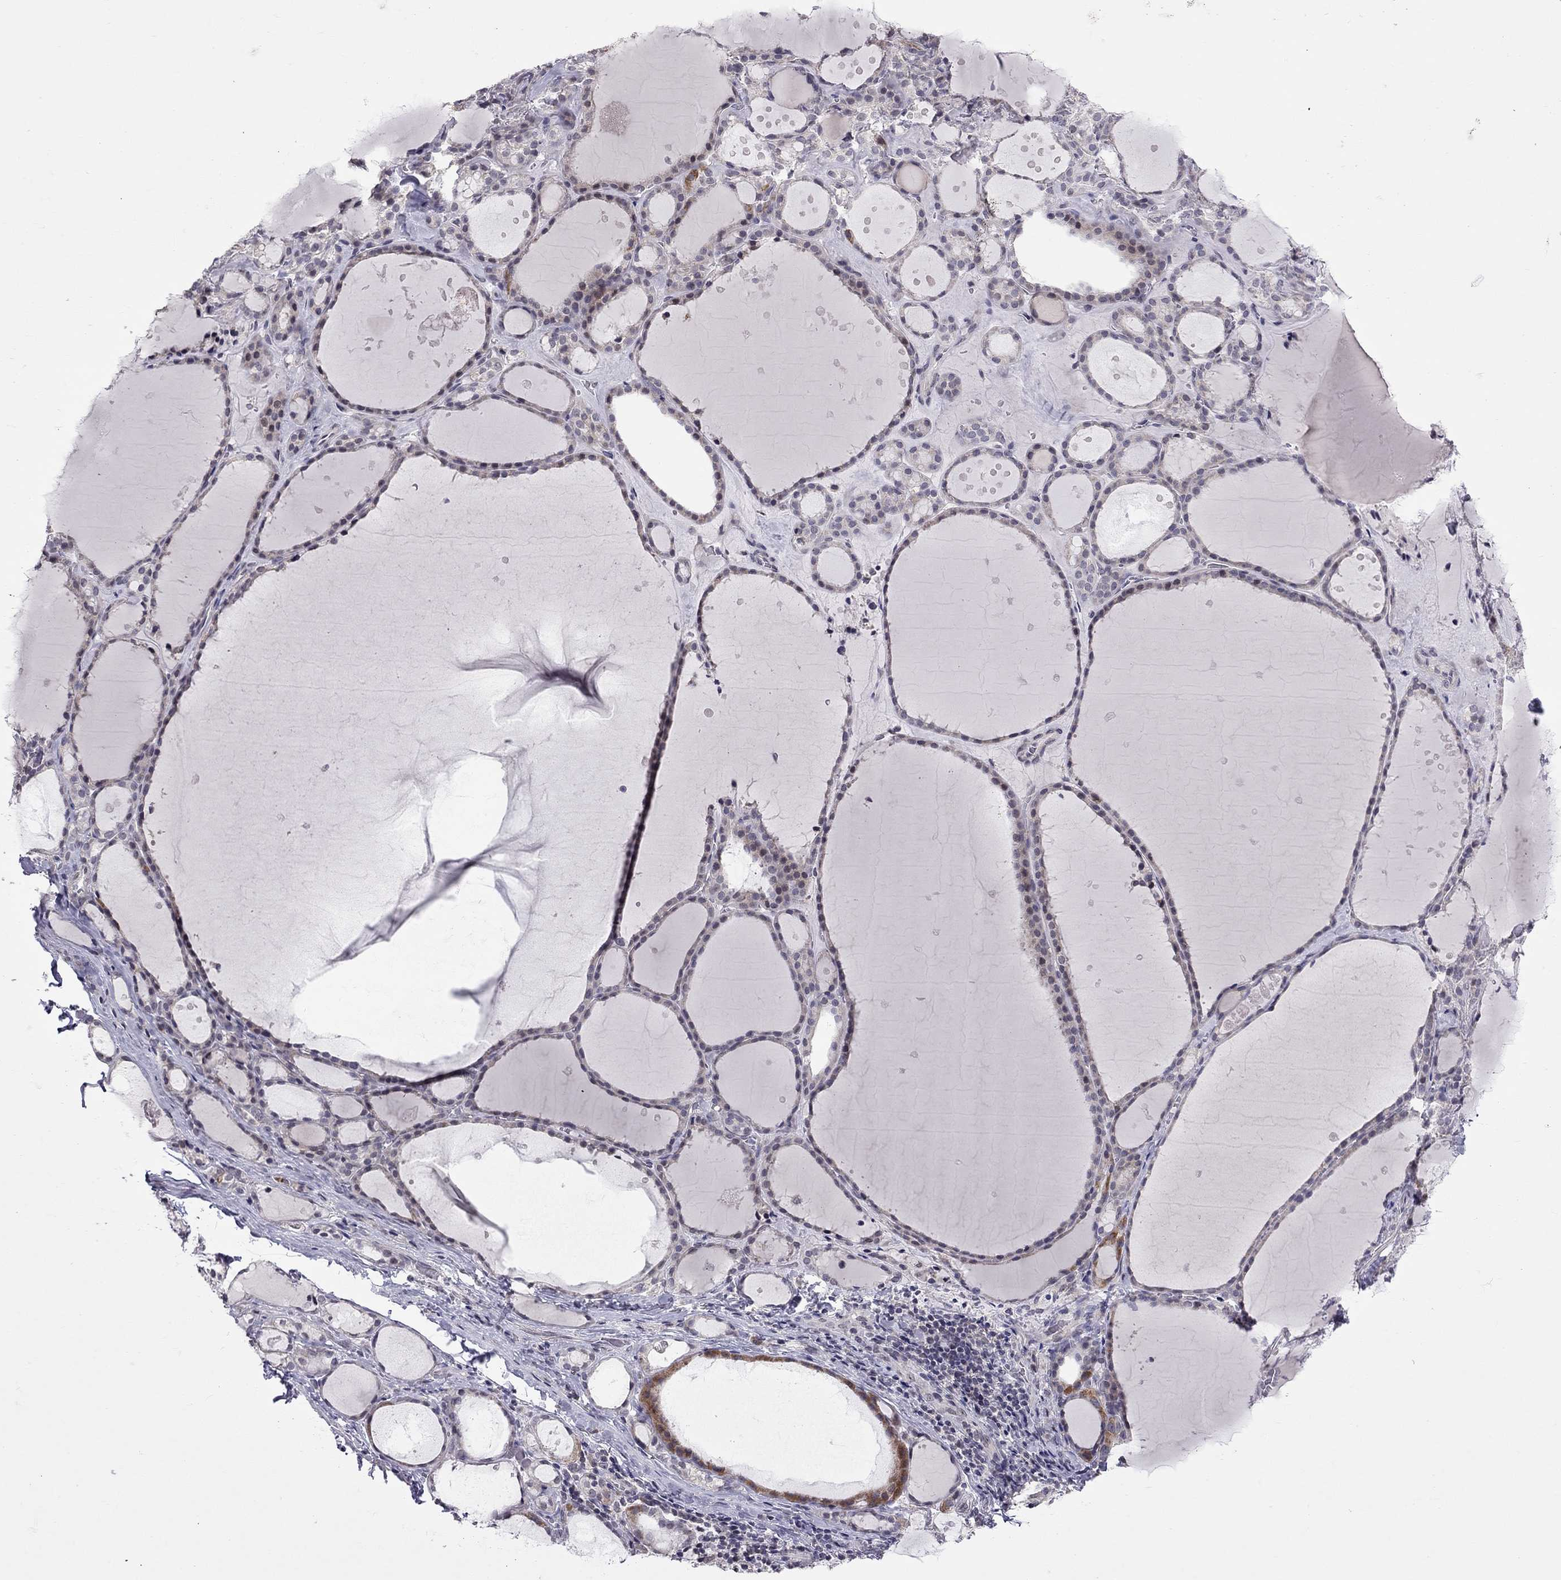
{"staining": {"intensity": "negative", "quantity": "none", "location": "none"}, "tissue": "thyroid gland", "cell_type": "Glandular cells", "image_type": "normal", "snomed": [{"axis": "morphology", "description": "Normal tissue, NOS"}, {"axis": "topography", "description": "Thyroid gland"}], "caption": "Thyroid gland stained for a protein using immunohistochemistry (IHC) shows no staining glandular cells.", "gene": "HES5", "patient": {"sex": "male", "age": 68}}